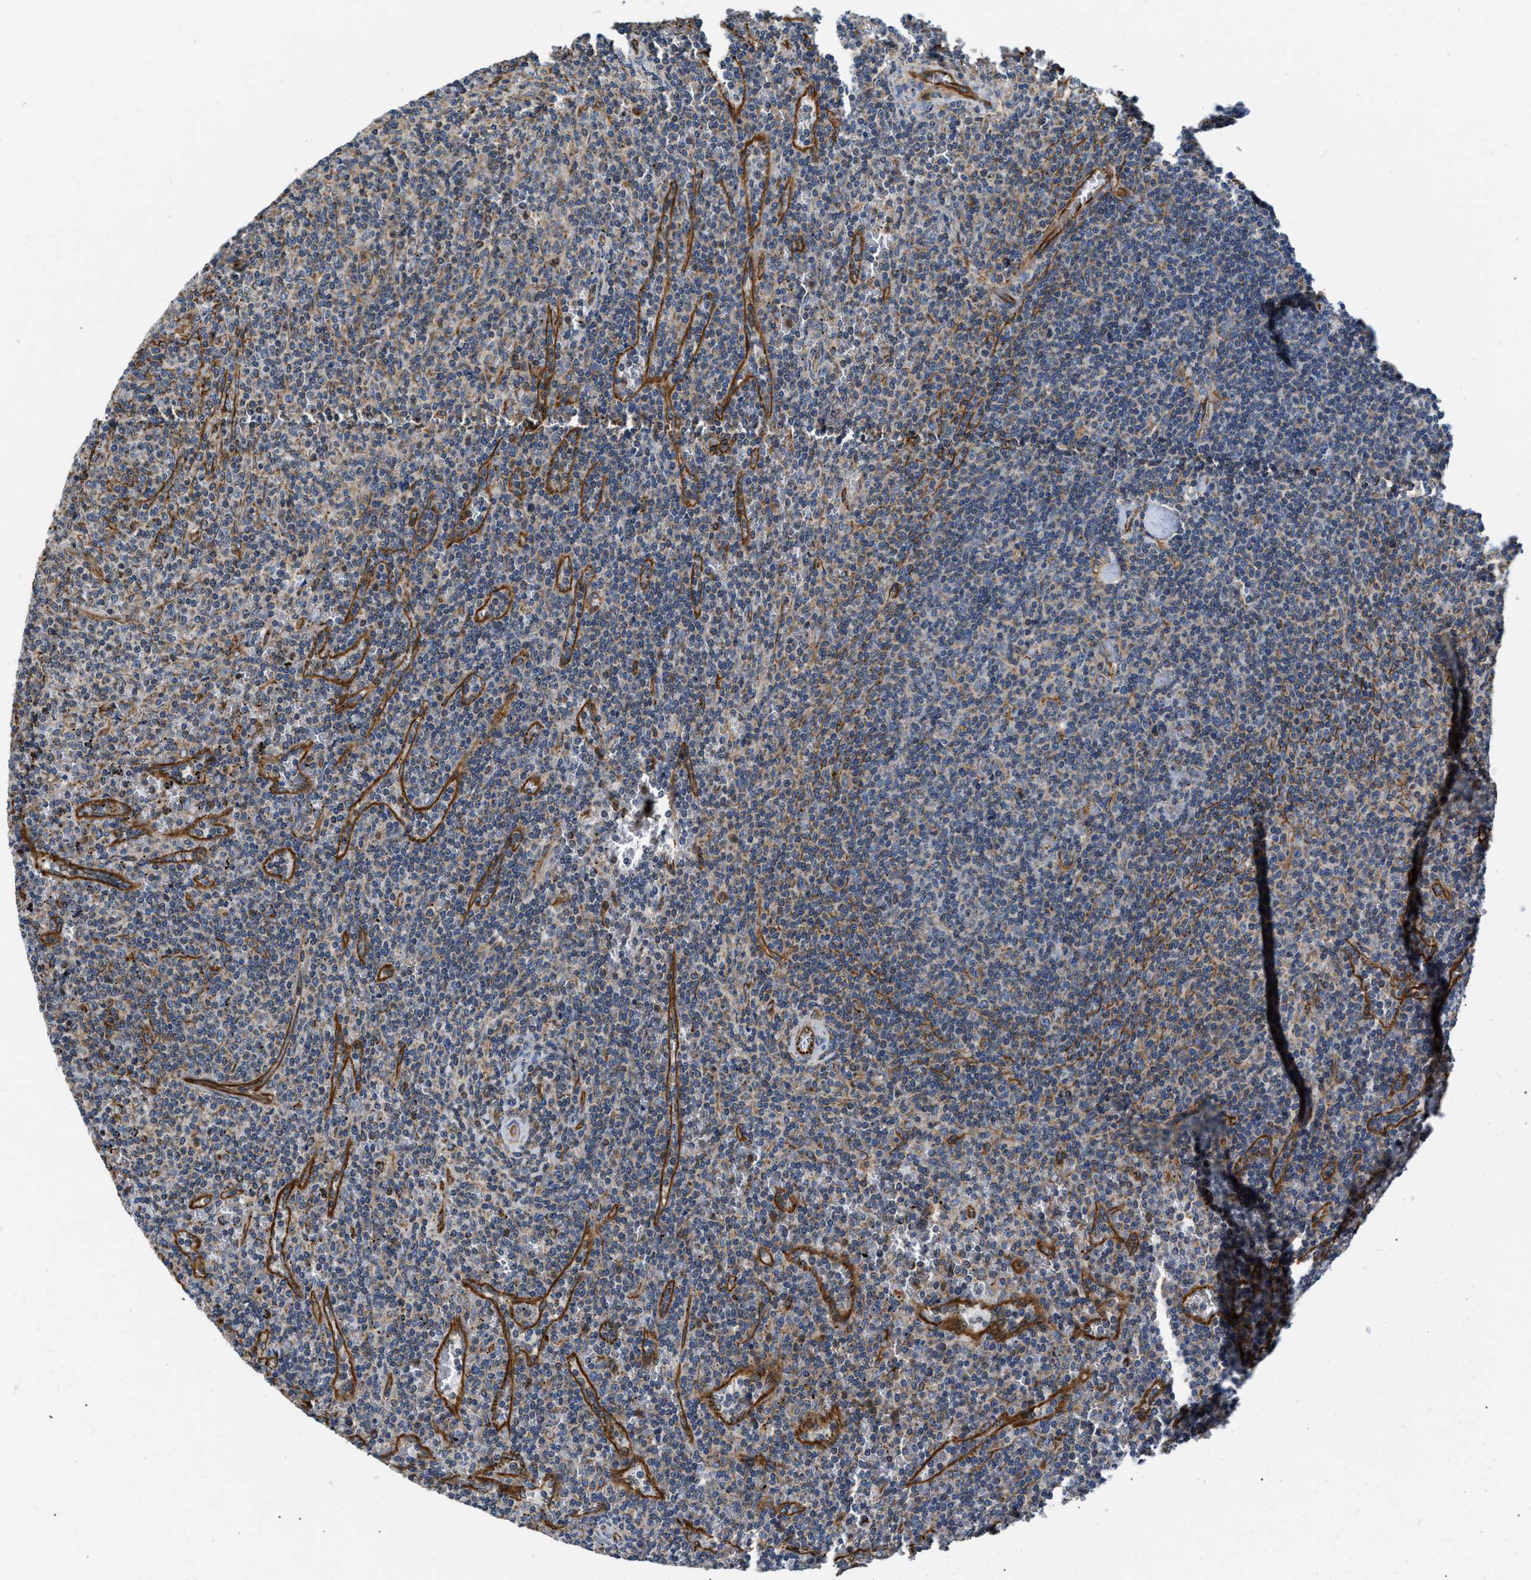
{"staining": {"intensity": "weak", "quantity": "25%-75%", "location": "cytoplasmic/membranous"}, "tissue": "lymphoma", "cell_type": "Tumor cells", "image_type": "cancer", "snomed": [{"axis": "morphology", "description": "Malignant lymphoma, non-Hodgkin's type, Low grade"}, {"axis": "topography", "description": "Spleen"}], "caption": "Weak cytoplasmic/membranous positivity is seen in approximately 25%-75% of tumor cells in malignant lymphoma, non-Hodgkin's type (low-grade).", "gene": "HSD17B12", "patient": {"sex": "female", "age": 50}}